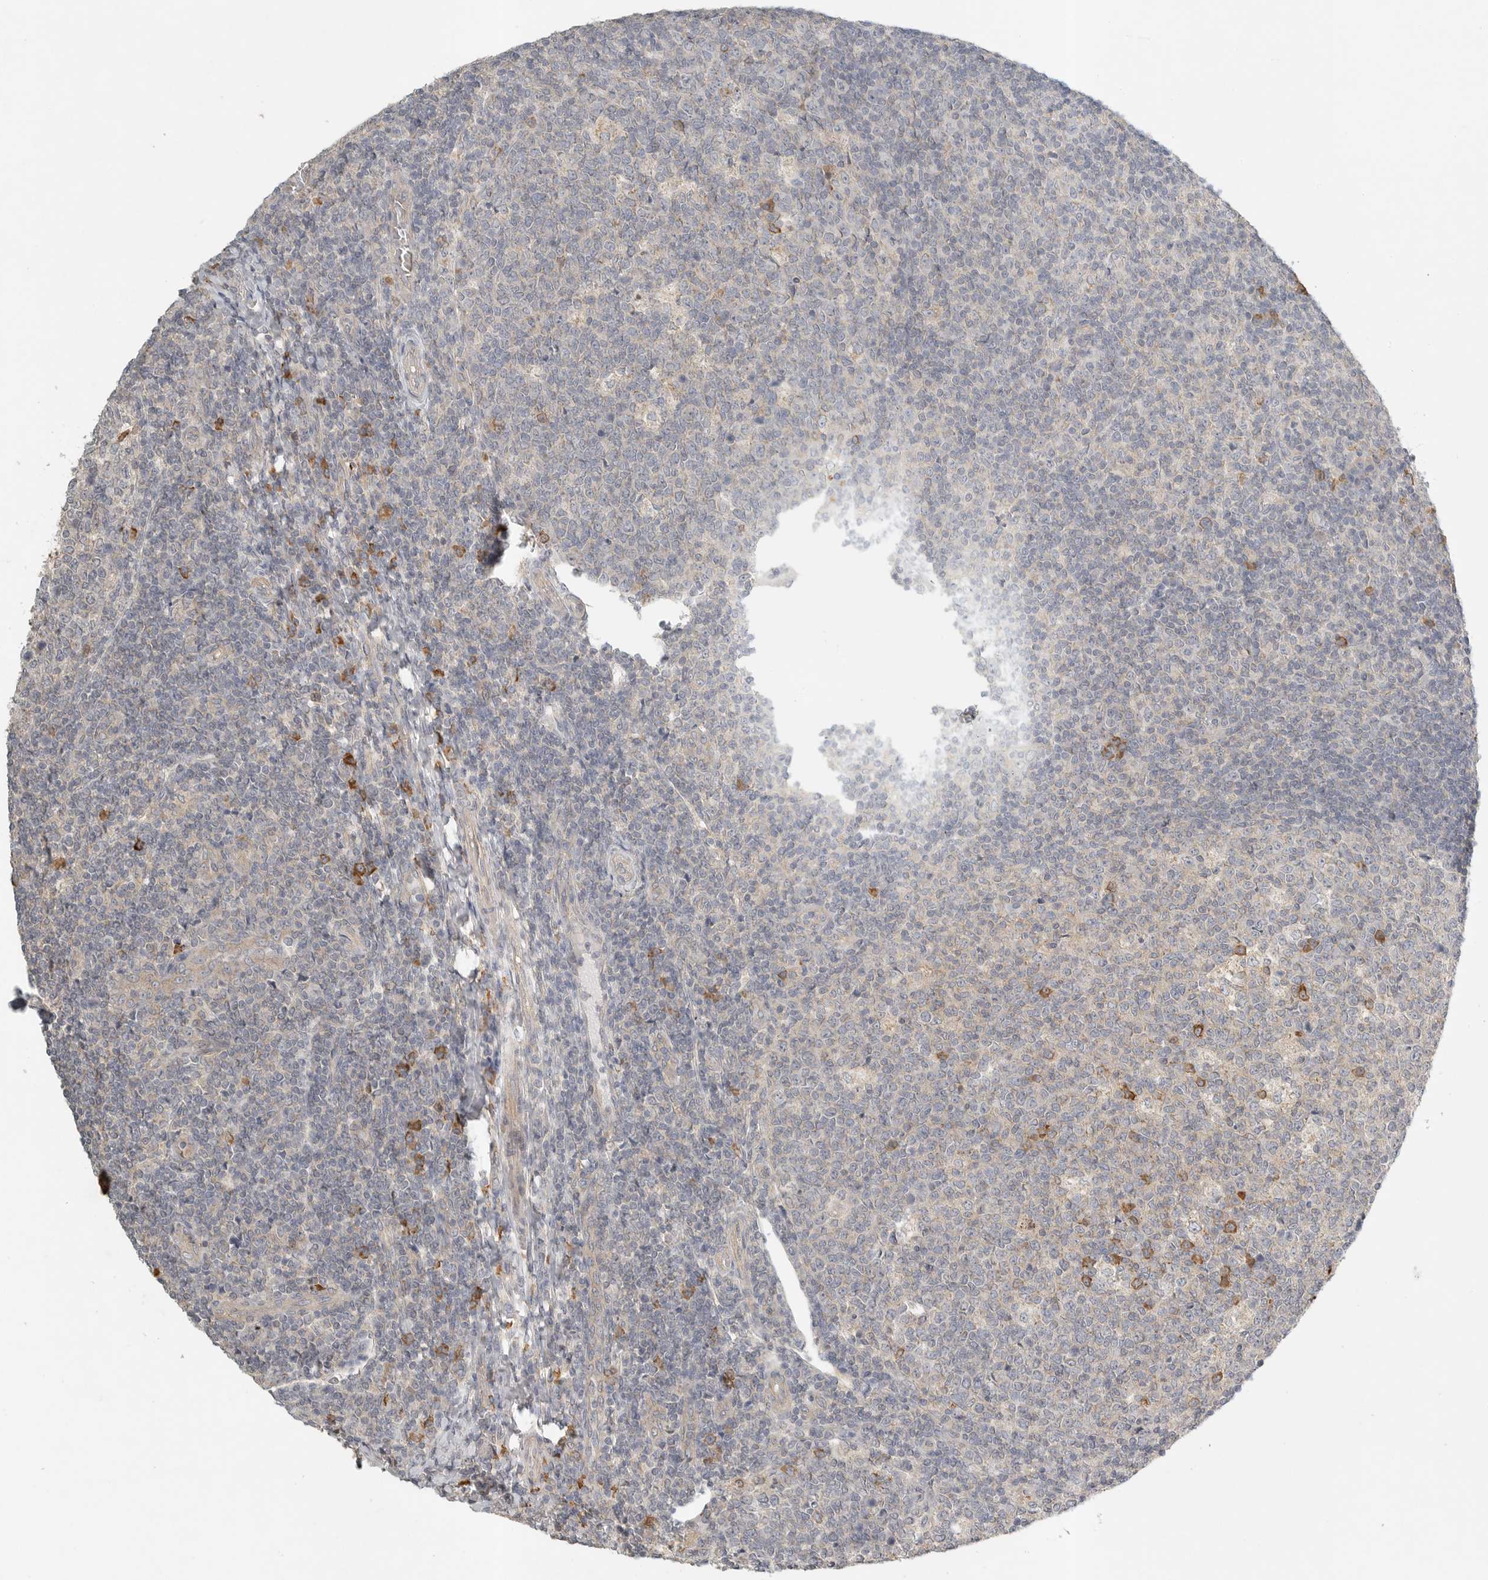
{"staining": {"intensity": "moderate", "quantity": "<25%", "location": "cytoplasmic/membranous"}, "tissue": "tonsil", "cell_type": "Germinal center cells", "image_type": "normal", "snomed": [{"axis": "morphology", "description": "Normal tissue, NOS"}, {"axis": "topography", "description": "Tonsil"}], "caption": "Protein expression by immunohistochemistry exhibits moderate cytoplasmic/membranous staining in approximately <25% of germinal center cells in normal tonsil.", "gene": "SLC25A36", "patient": {"sex": "female", "age": 19}}